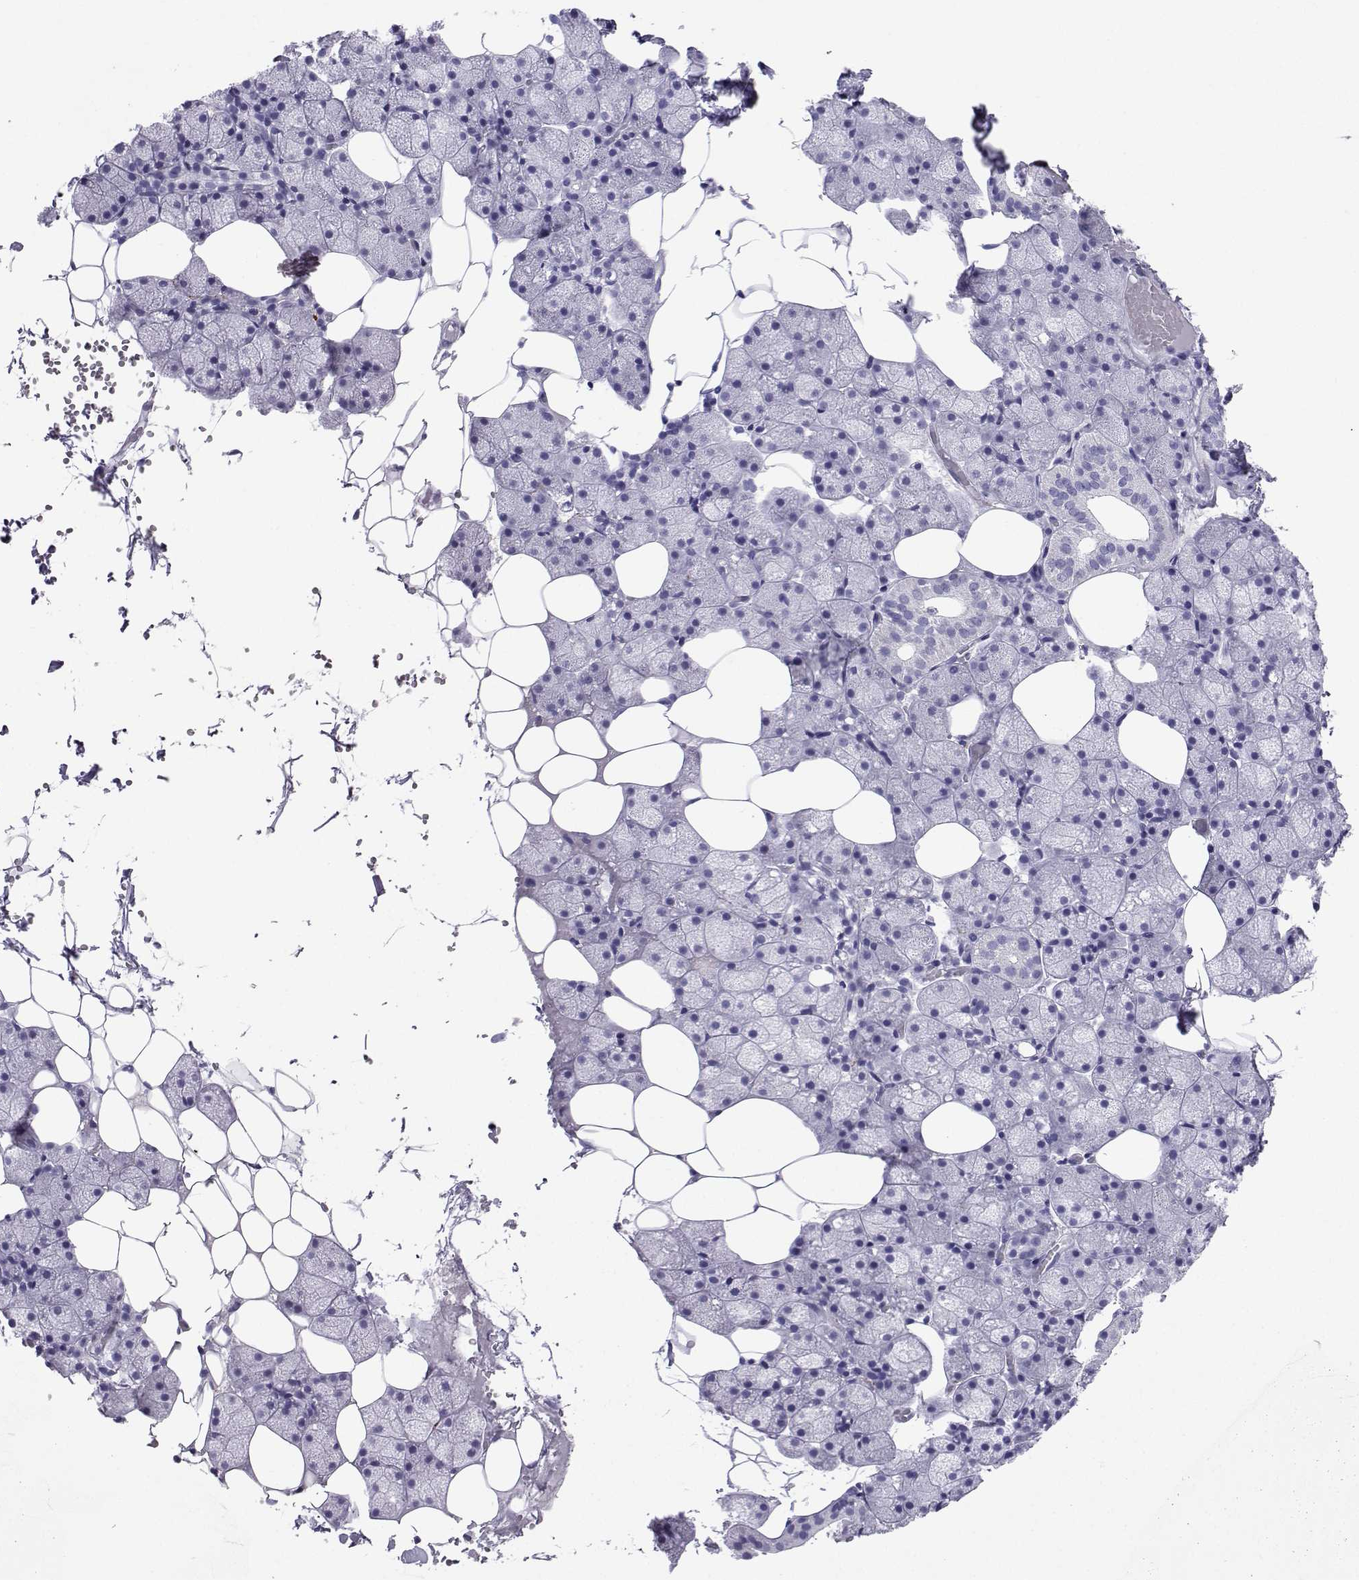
{"staining": {"intensity": "negative", "quantity": "none", "location": "none"}, "tissue": "salivary gland", "cell_type": "Glandular cells", "image_type": "normal", "snomed": [{"axis": "morphology", "description": "Normal tissue, NOS"}, {"axis": "topography", "description": "Salivary gland"}], "caption": "A photomicrograph of human salivary gland is negative for staining in glandular cells.", "gene": "SLC18A2", "patient": {"sex": "male", "age": 38}}